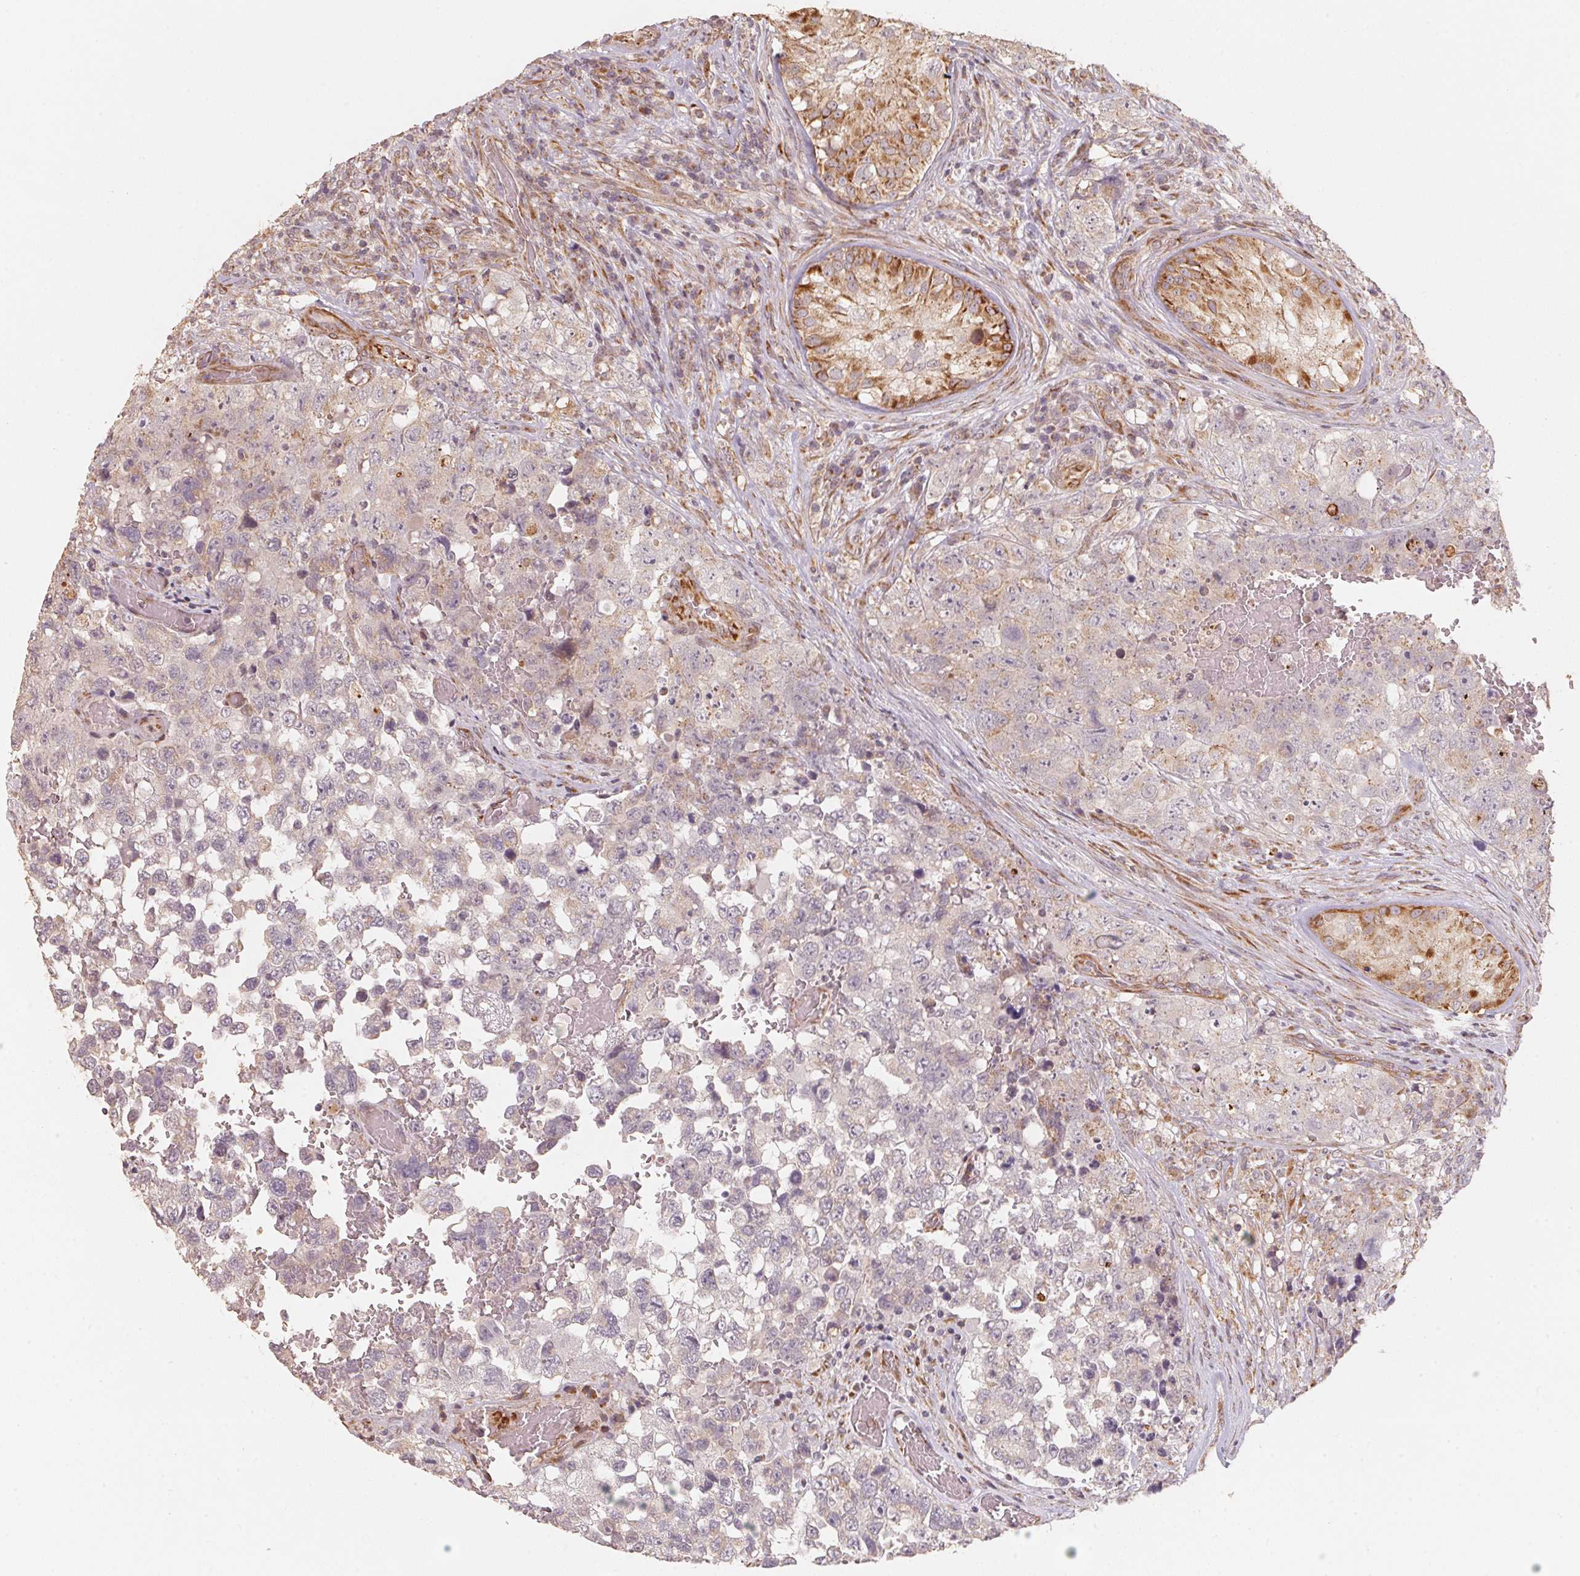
{"staining": {"intensity": "weak", "quantity": "<25%", "location": "cytoplasmic/membranous"}, "tissue": "testis cancer", "cell_type": "Tumor cells", "image_type": "cancer", "snomed": [{"axis": "morphology", "description": "Carcinoma, Embryonal, NOS"}, {"axis": "topography", "description": "Testis"}], "caption": "The IHC histopathology image has no significant expression in tumor cells of testis cancer (embryonal carcinoma) tissue.", "gene": "TSPAN12", "patient": {"sex": "male", "age": 18}}